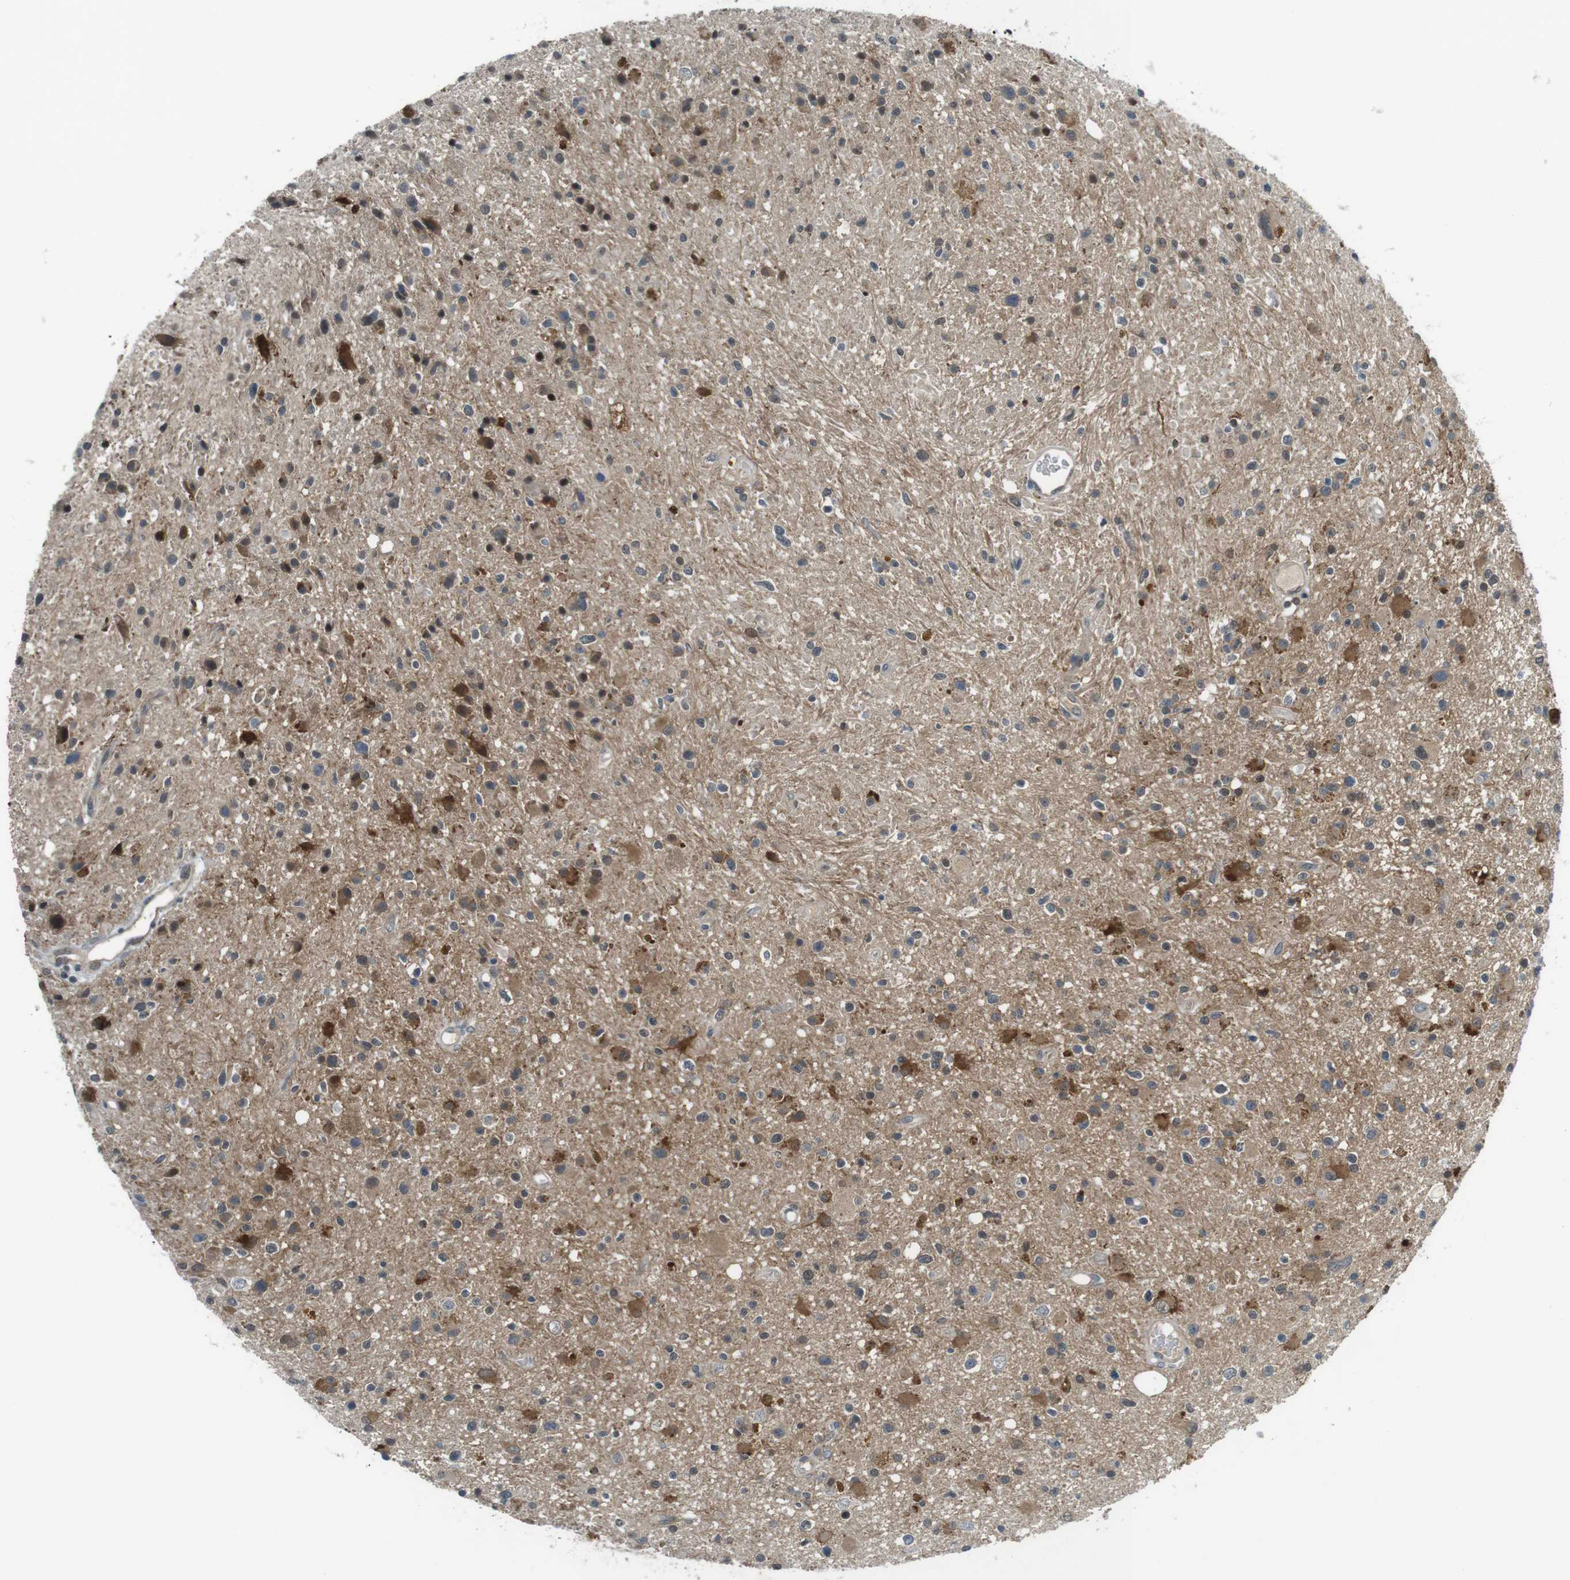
{"staining": {"intensity": "moderate", "quantity": "25%-75%", "location": "cytoplasmic/membranous"}, "tissue": "glioma", "cell_type": "Tumor cells", "image_type": "cancer", "snomed": [{"axis": "morphology", "description": "Glioma, malignant, High grade"}, {"axis": "topography", "description": "Brain"}], "caption": "A brown stain shows moderate cytoplasmic/membranous expression of a protein in malignant high-grade glioma tumor cells. The staining was performed using DAB (3,3'-diaminobenzidine), with brown indicating positive protein expression. Nuclei are stained blue with hematoxylin.", "gene": "MAPKAPK5", "patient": {"sex": "male", "age": 33}}